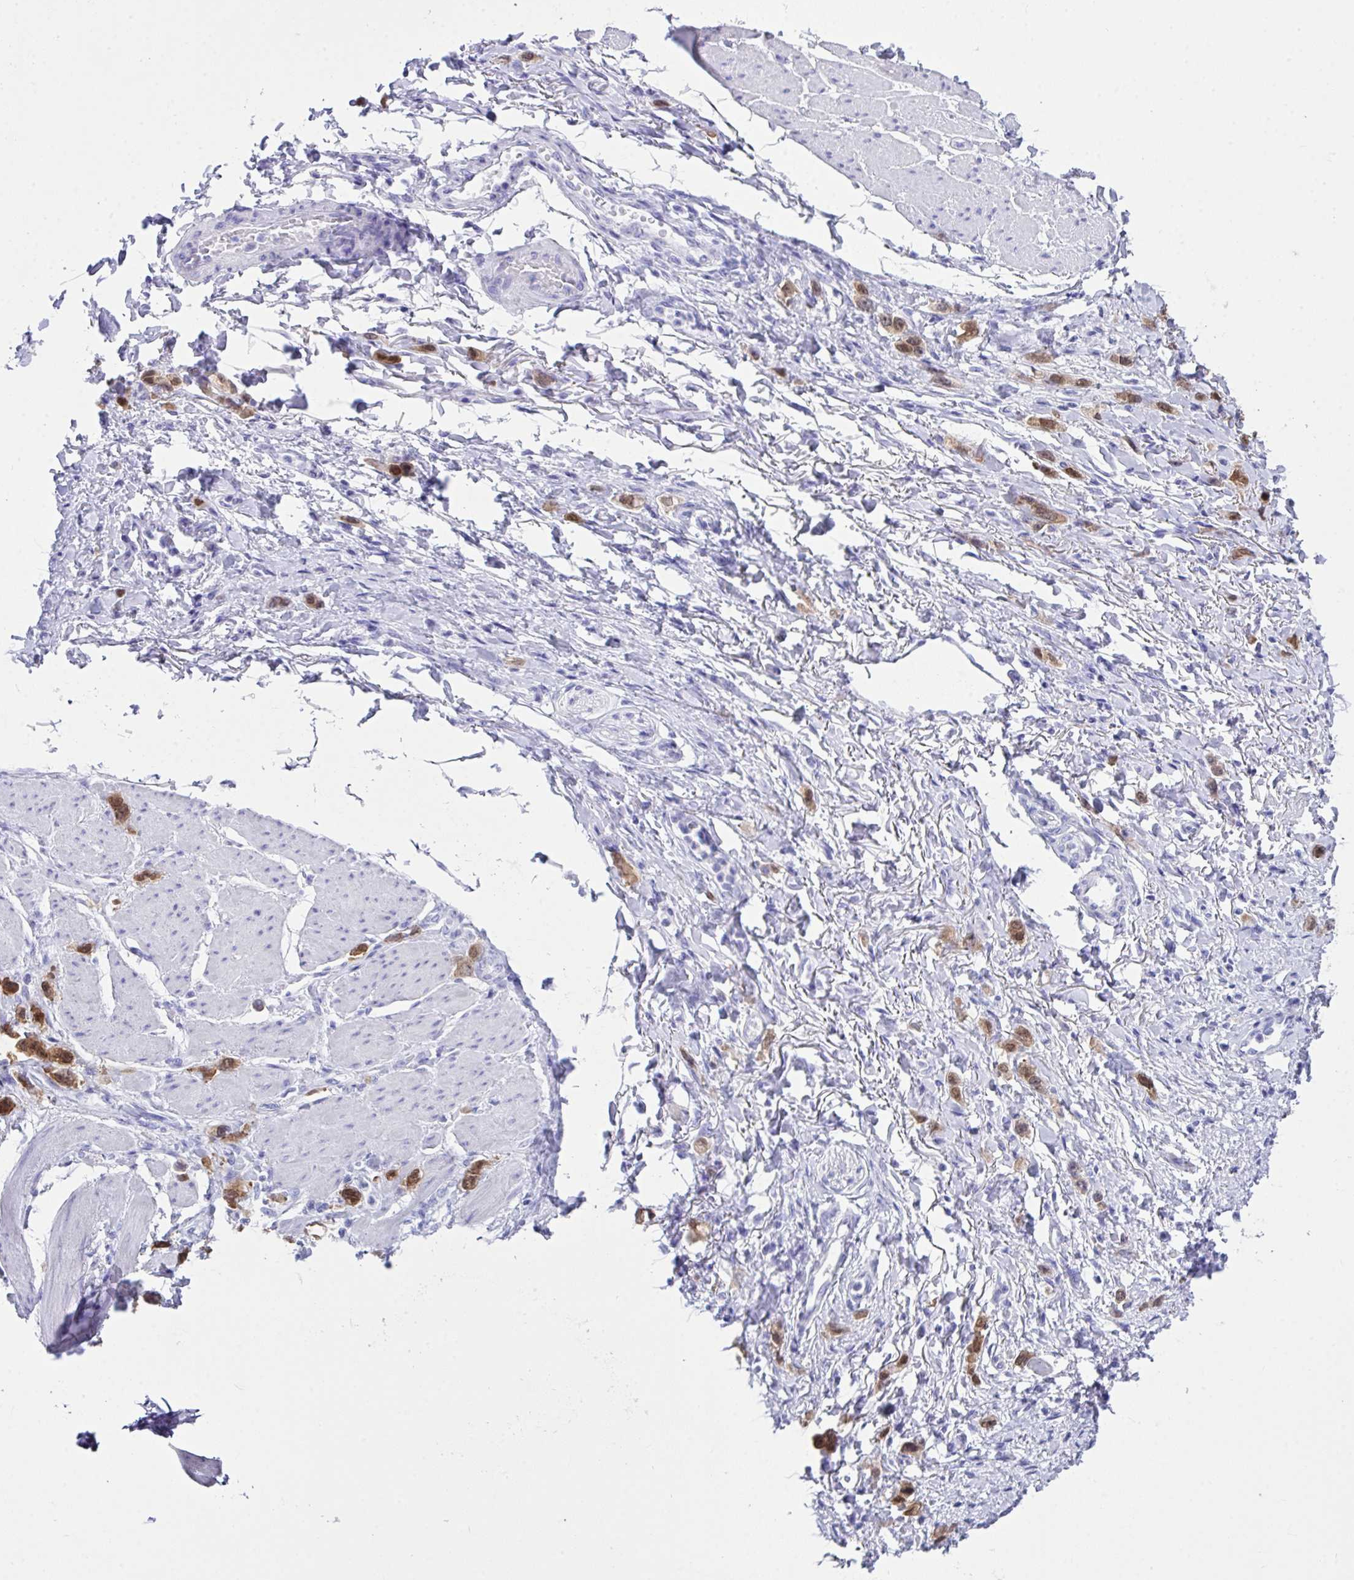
{"staining": {"intensity": "moderate", "quantity": ">75%", "location": "cytoplasmic/membranous,nuclear"}, "tissue": "stomach cancer", "cell_type": "Tumor cells", "image_type": "cancer", "snomed": [{"axis": "morphology", "description": "Adenocarcinoma, NOS"}, {"axis": "topography", "description": "Stomach"}], "caption": "DAB immunohistochemical staining of human stomach adenocarcinoma exhibits moderate cytoplasmic/membranous and nuclear protein expression in approximately >75% of tumor cells.", "gene": "LGALS4", "patient": {"sex": "female", "age": 65}}